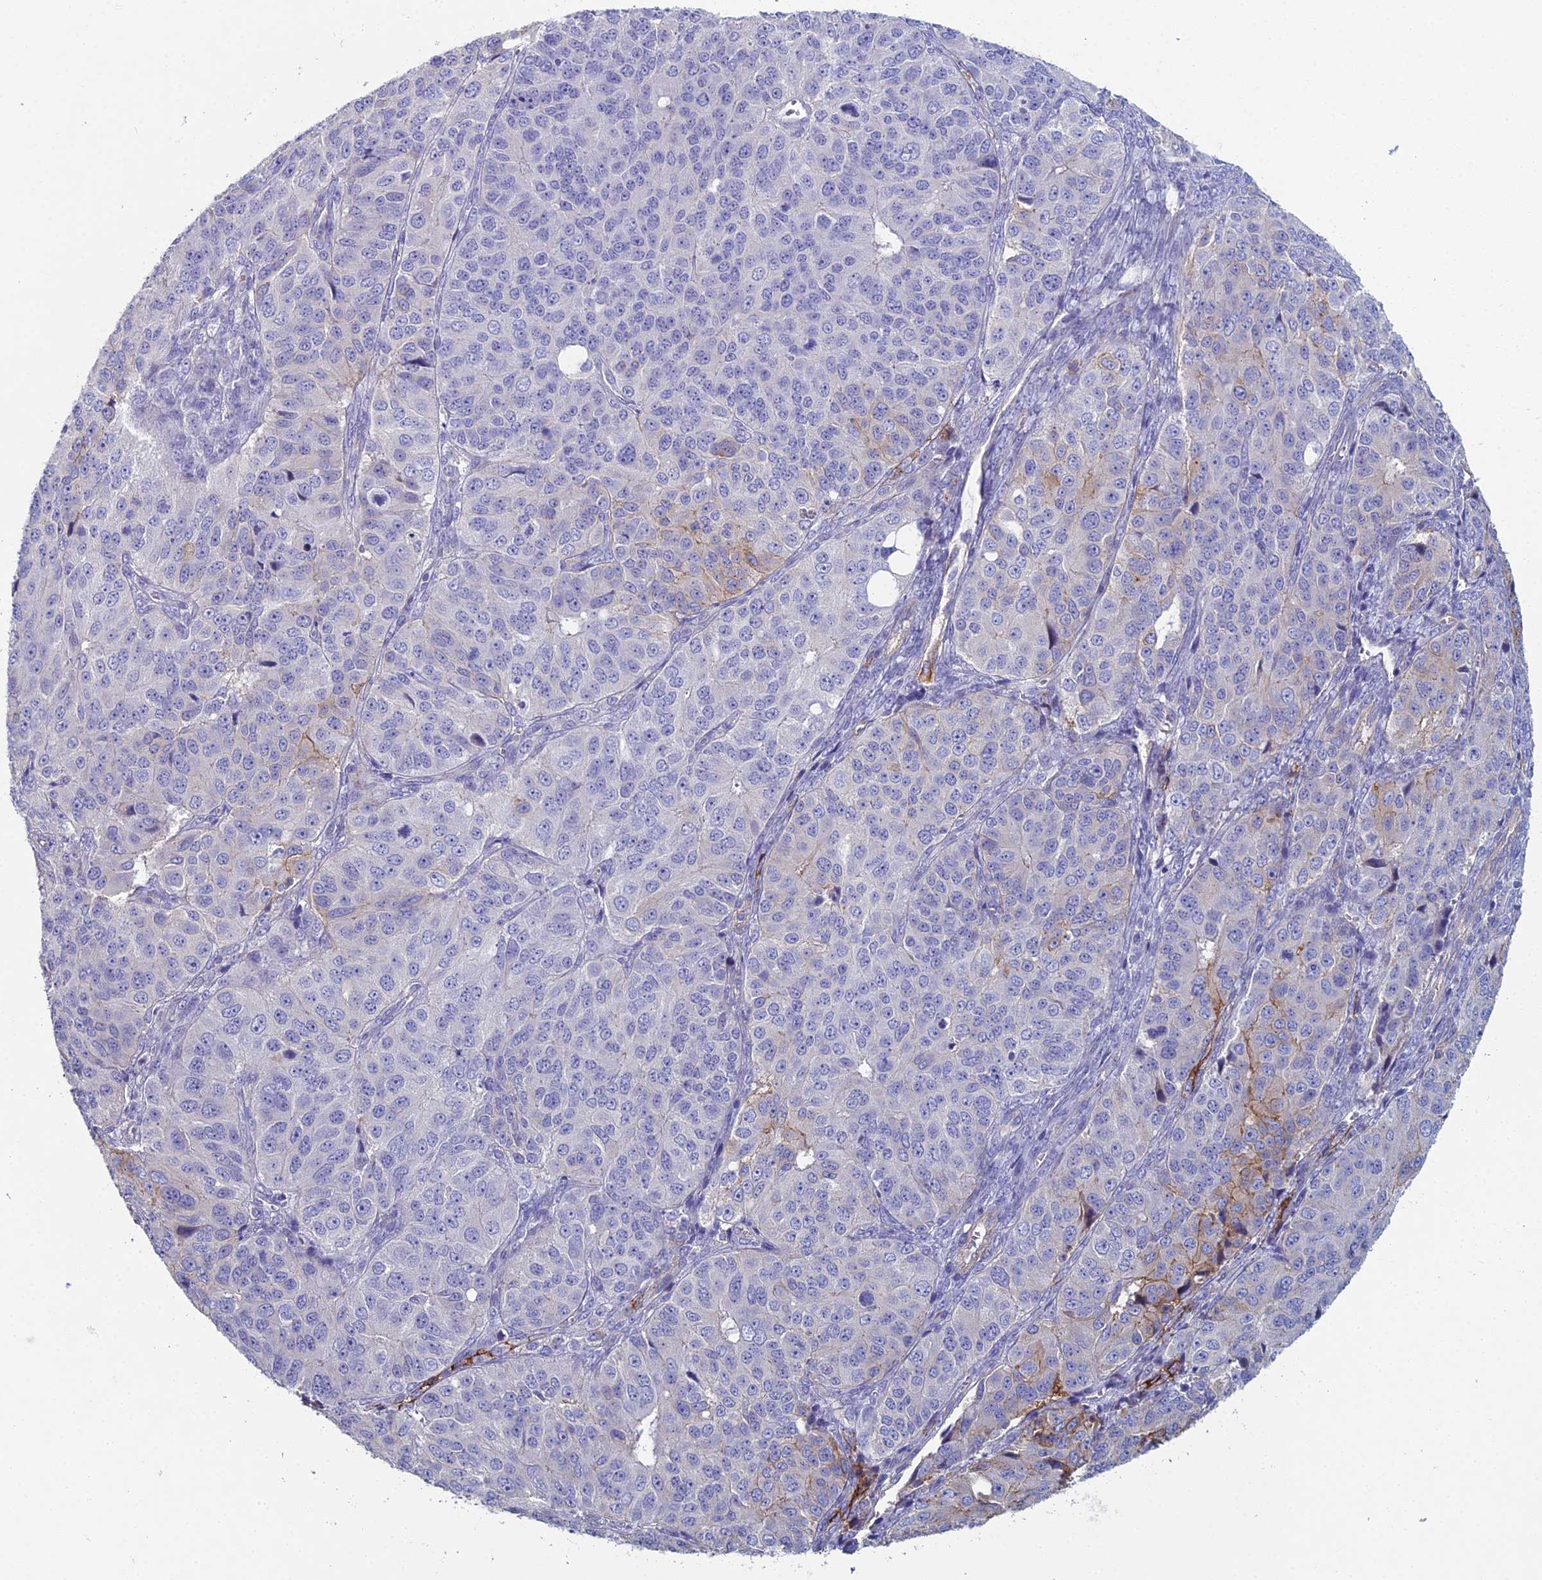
{"staining": {"intensity": "moderate", "quantity": "<25%", "location": "cytoplasmic/membranous"}, "tissue": "ovarian cancer", "cell_type": "Tumor cells", "image_type": "cancer", "snomed": [{"axis": "morphology", "description": "Carcinoma, endometroid"}, {"axis": "topography", "description": "Ovary"}], "caption": "Tumor cells reveal moderate cytoplasmic/membranous positivity in approximately <25% of cells in ovarian cancer (endometroid carcinoma).", "gene": "NCAM1", "patient": {"sex": "female", "age": 51}}